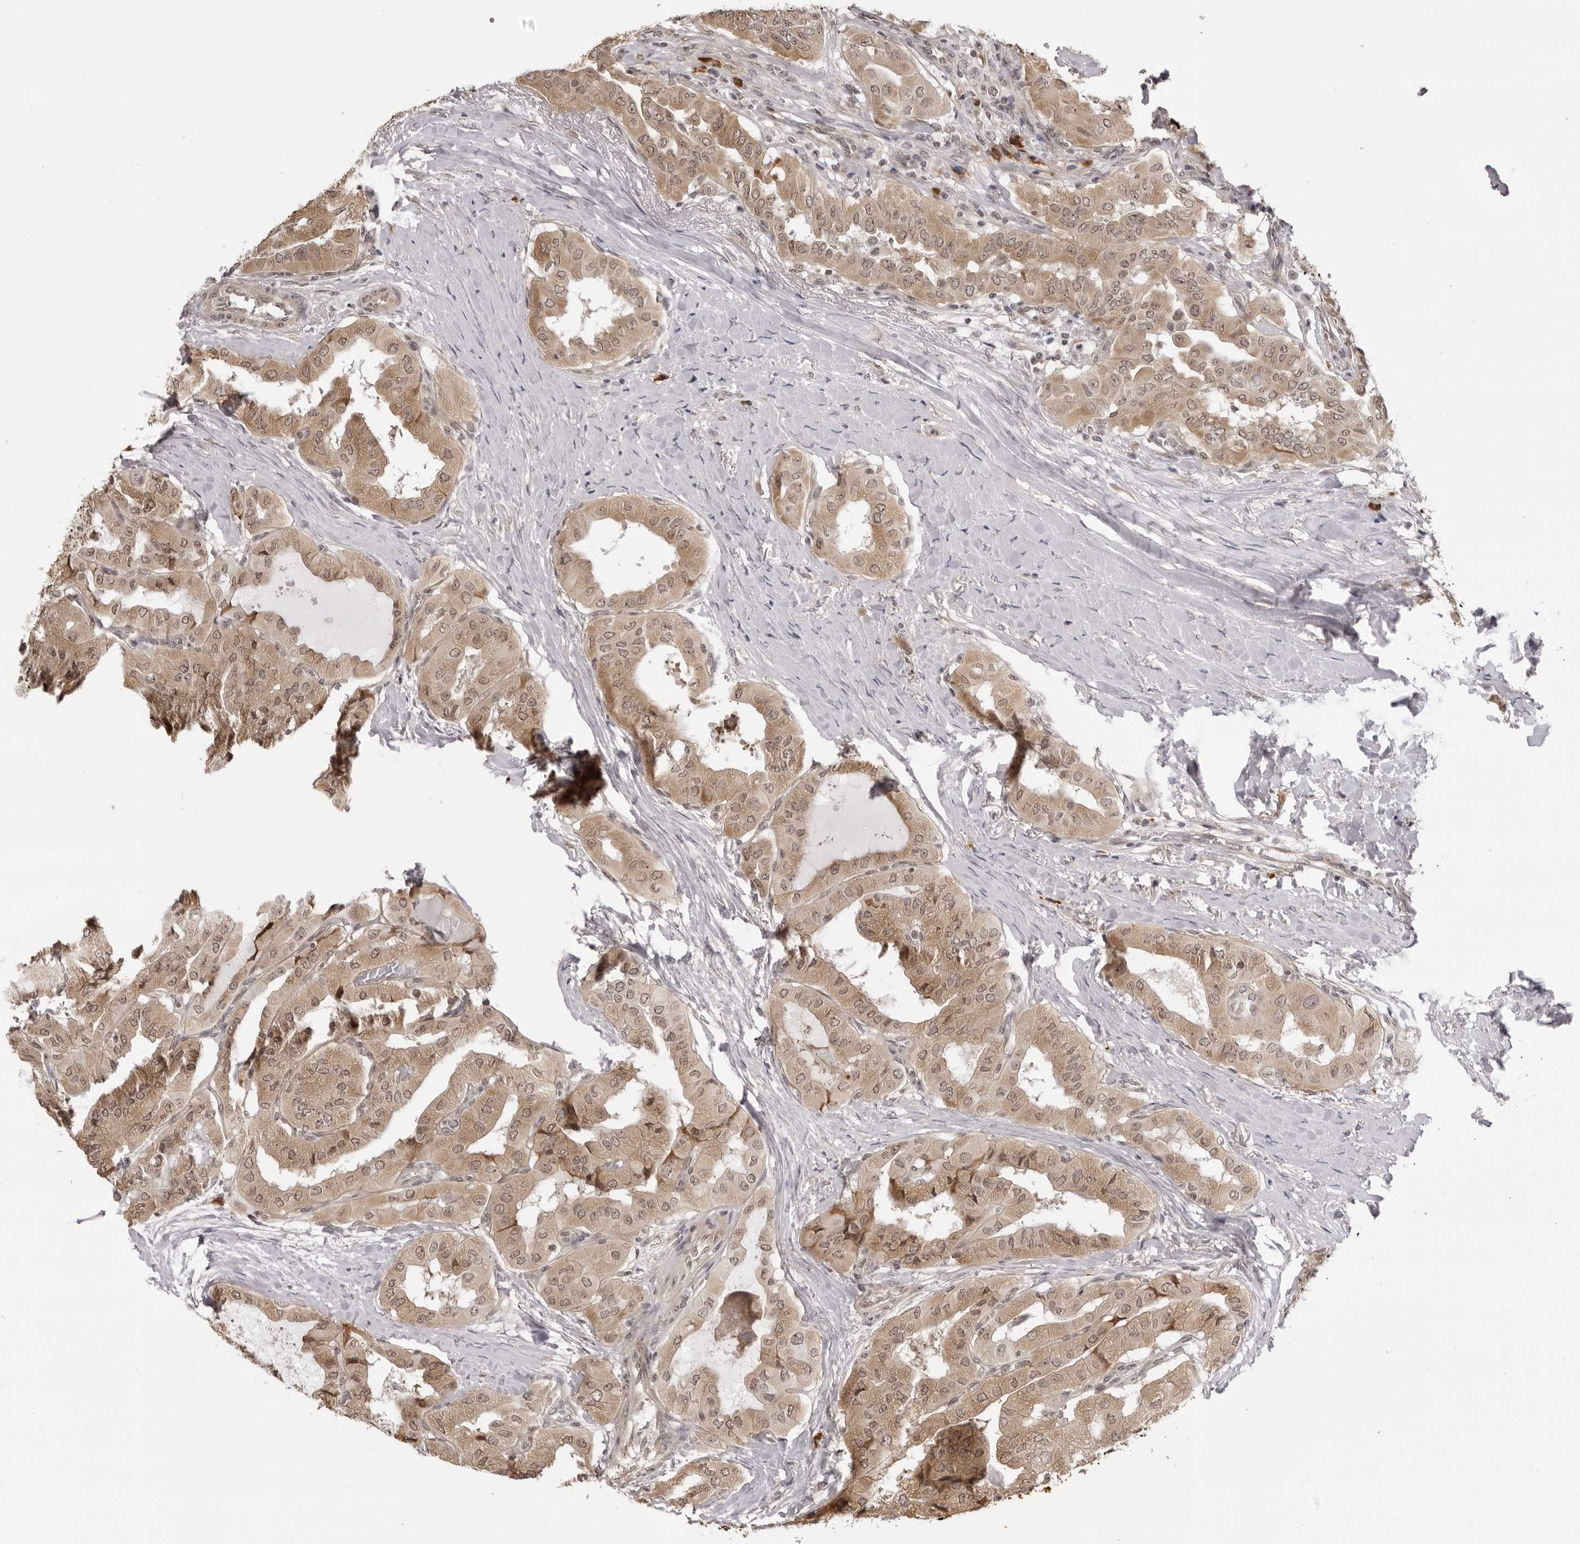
{"staining": {"intensity": "weak", "quantity": ">75%", "location": "cytoplasmic/membranous,nuclear"}, "tissue": "thyroid cancer", "cell_type": "Tumor cells", "image_type": "cancer", "snomed": [{"axis": "morphology", "description": "Papillary adenocarcinoma, NOS"}, {"axis": "topography", "description": "Thyroid gland"}], "caption": "Protein staining shows weak cytoplasmic/membranous and nuclear expression in approximately >75% of tumor cells in thyroid papillary adenocarcinoma.", "gene": "ZC3H11A", "patient": {"sex": "female", "age": 59}}